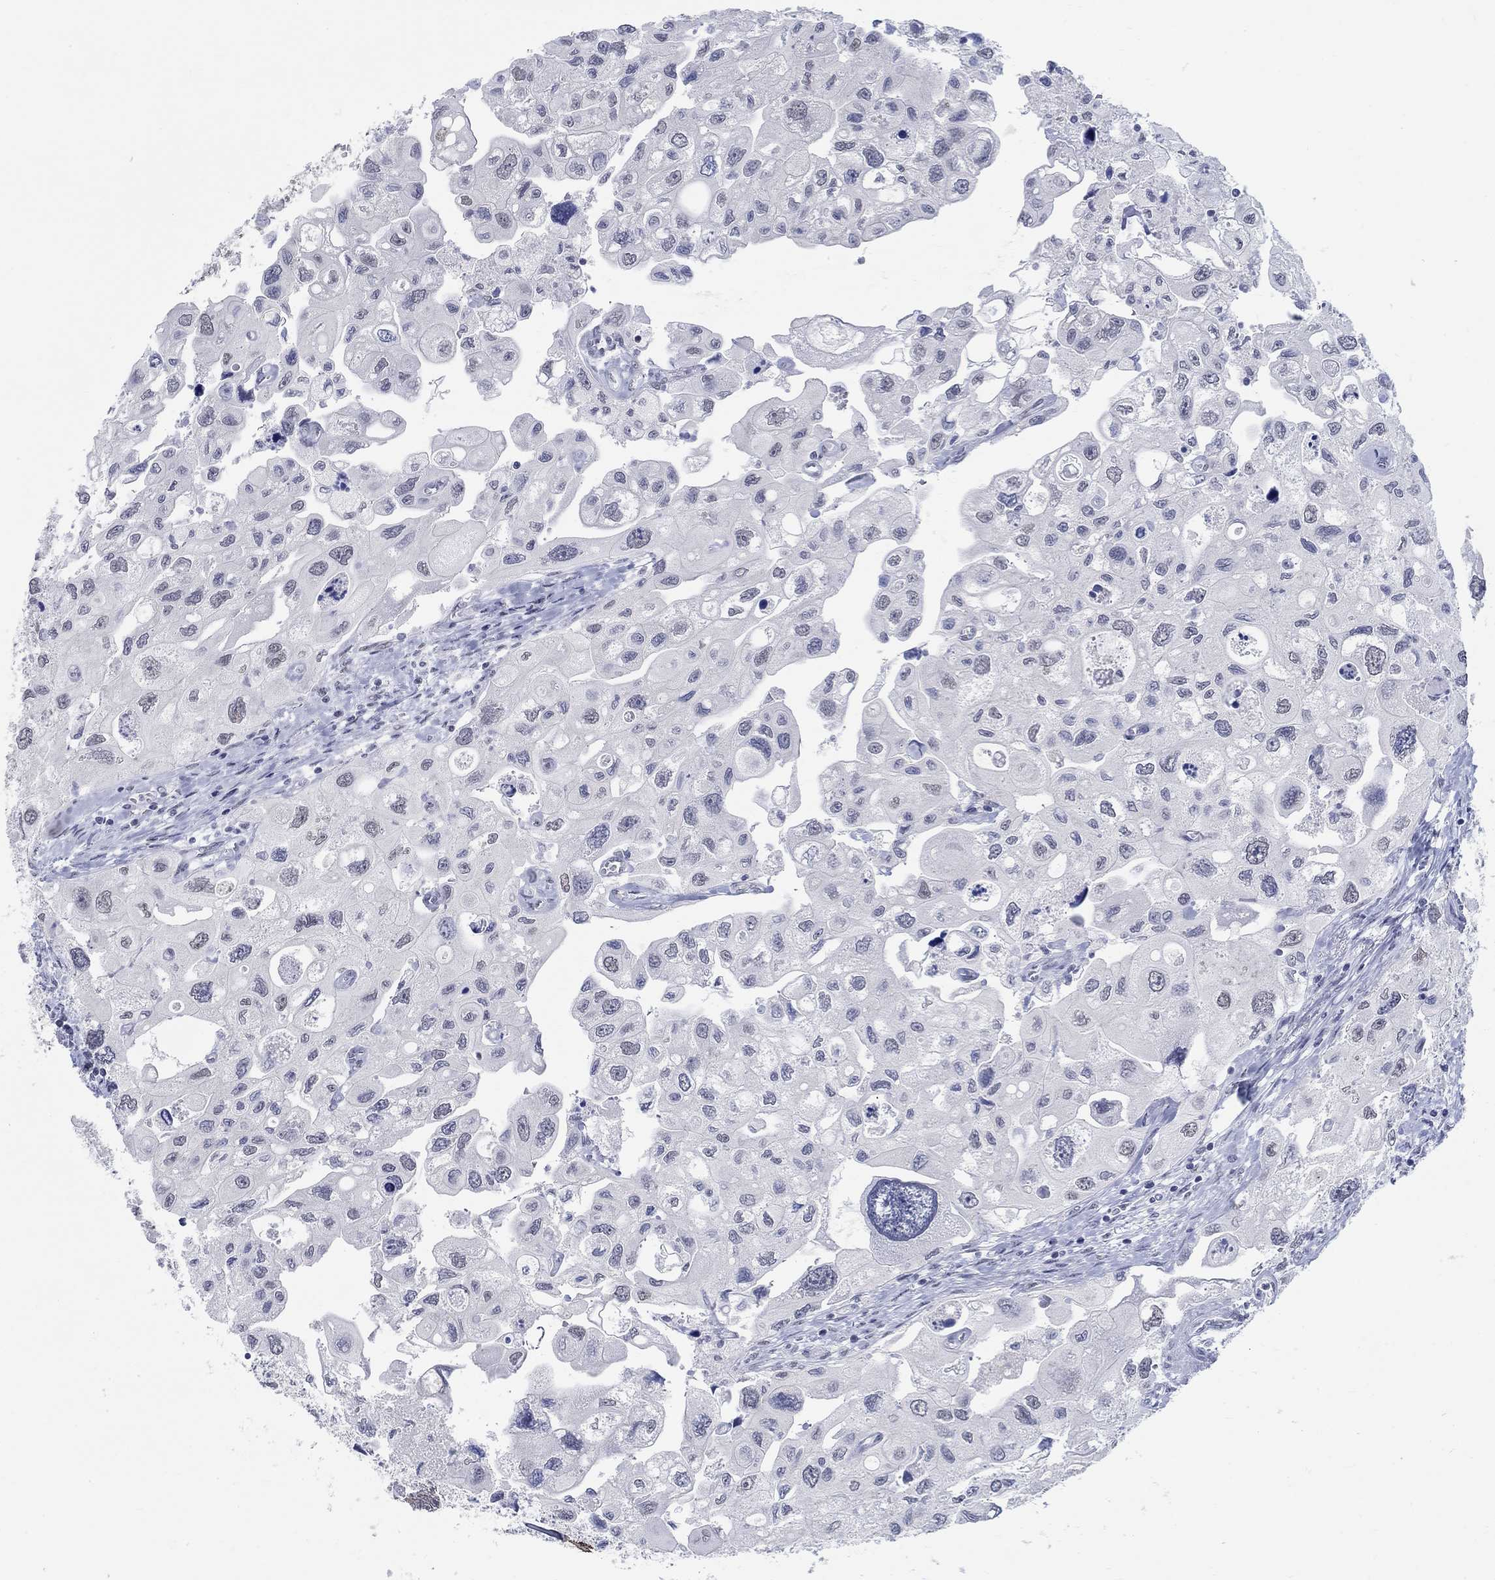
{"staining": {"intensity": "negative", "quantity": "none", "location": "none"}, "tissue": "urothelial cancer", "cell_type": "Tumor cells", "image_type": "cancer", "snomed": [{"axis": "morphology", "description": "Urothelial carcinoma, High grade"}, {"axis": "topography", "description": "Urinary bladder"}], "caption": "The immunohistochemistry (IHC) micrograph has no significant positivity in tumor cells of high-grade urothelial carcinoma tissue.", "gene": "ANKS1B", "patient": {"sex": "male", "age": 59}}